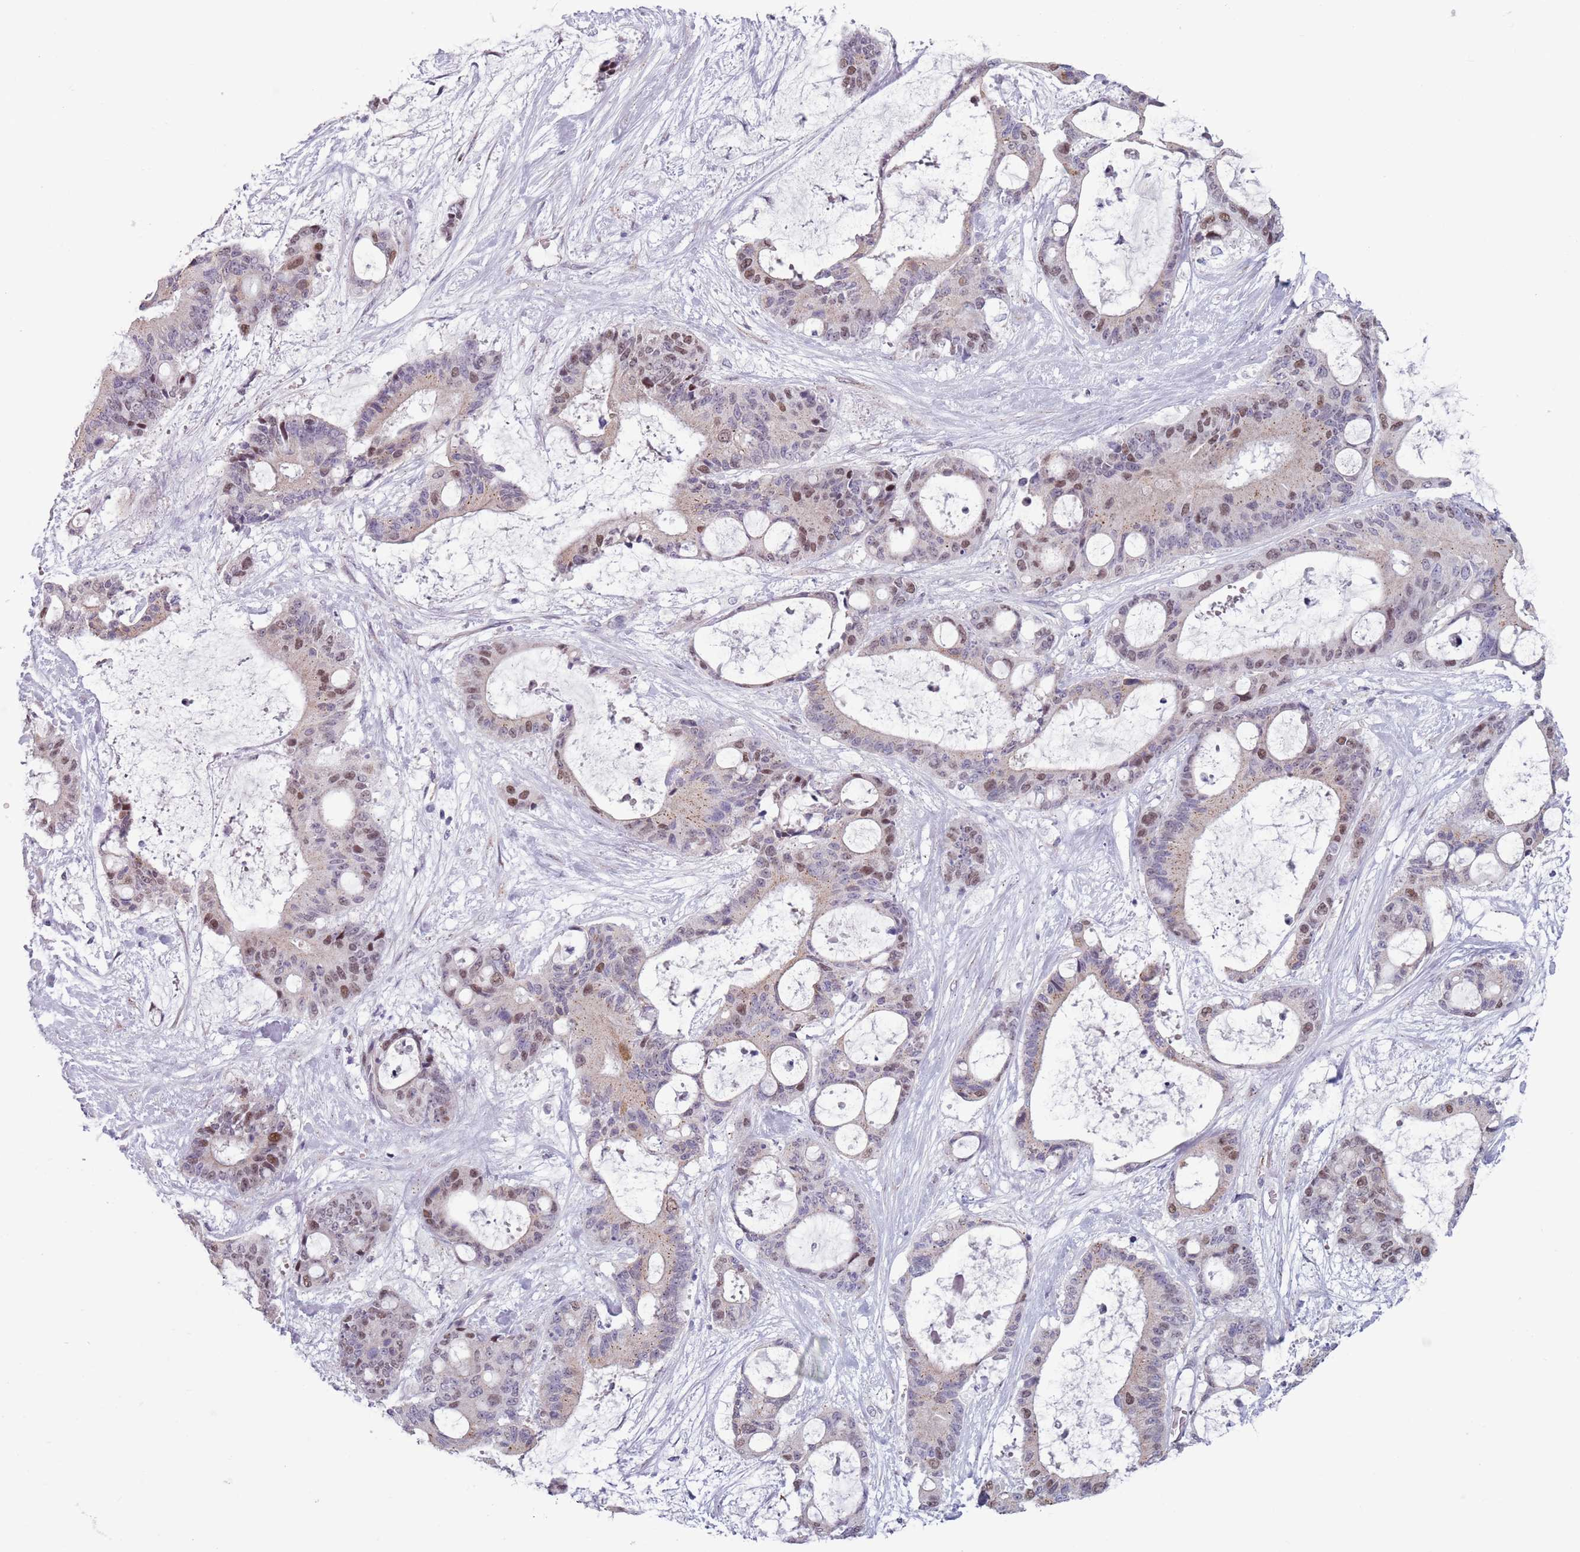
{"staining": {"intensity": "weak", "quantity": "25%-75%", "location": "nuclear"}, "tissue": "liver cancer", "cell_type": "Tumor cells", "image_type": "cancer", "snomed": [{"axis": "morphology", "description": "Normal tissue, NOS"}, {"axis": "morphology", "description": "Cholangiocarcinoma"}, {"axis": "topography", "description": "Liver"}, {"axis": "topography", "description": "Peripheral nerve tissue"}], "caption": "The photomicrograph shows a brown stain indicating the presence of a protein in the nuclear of tumor cells in liver cancer.", "gene": "ZKSCAN2", "patient": {"sex": "female", "age": 73}}